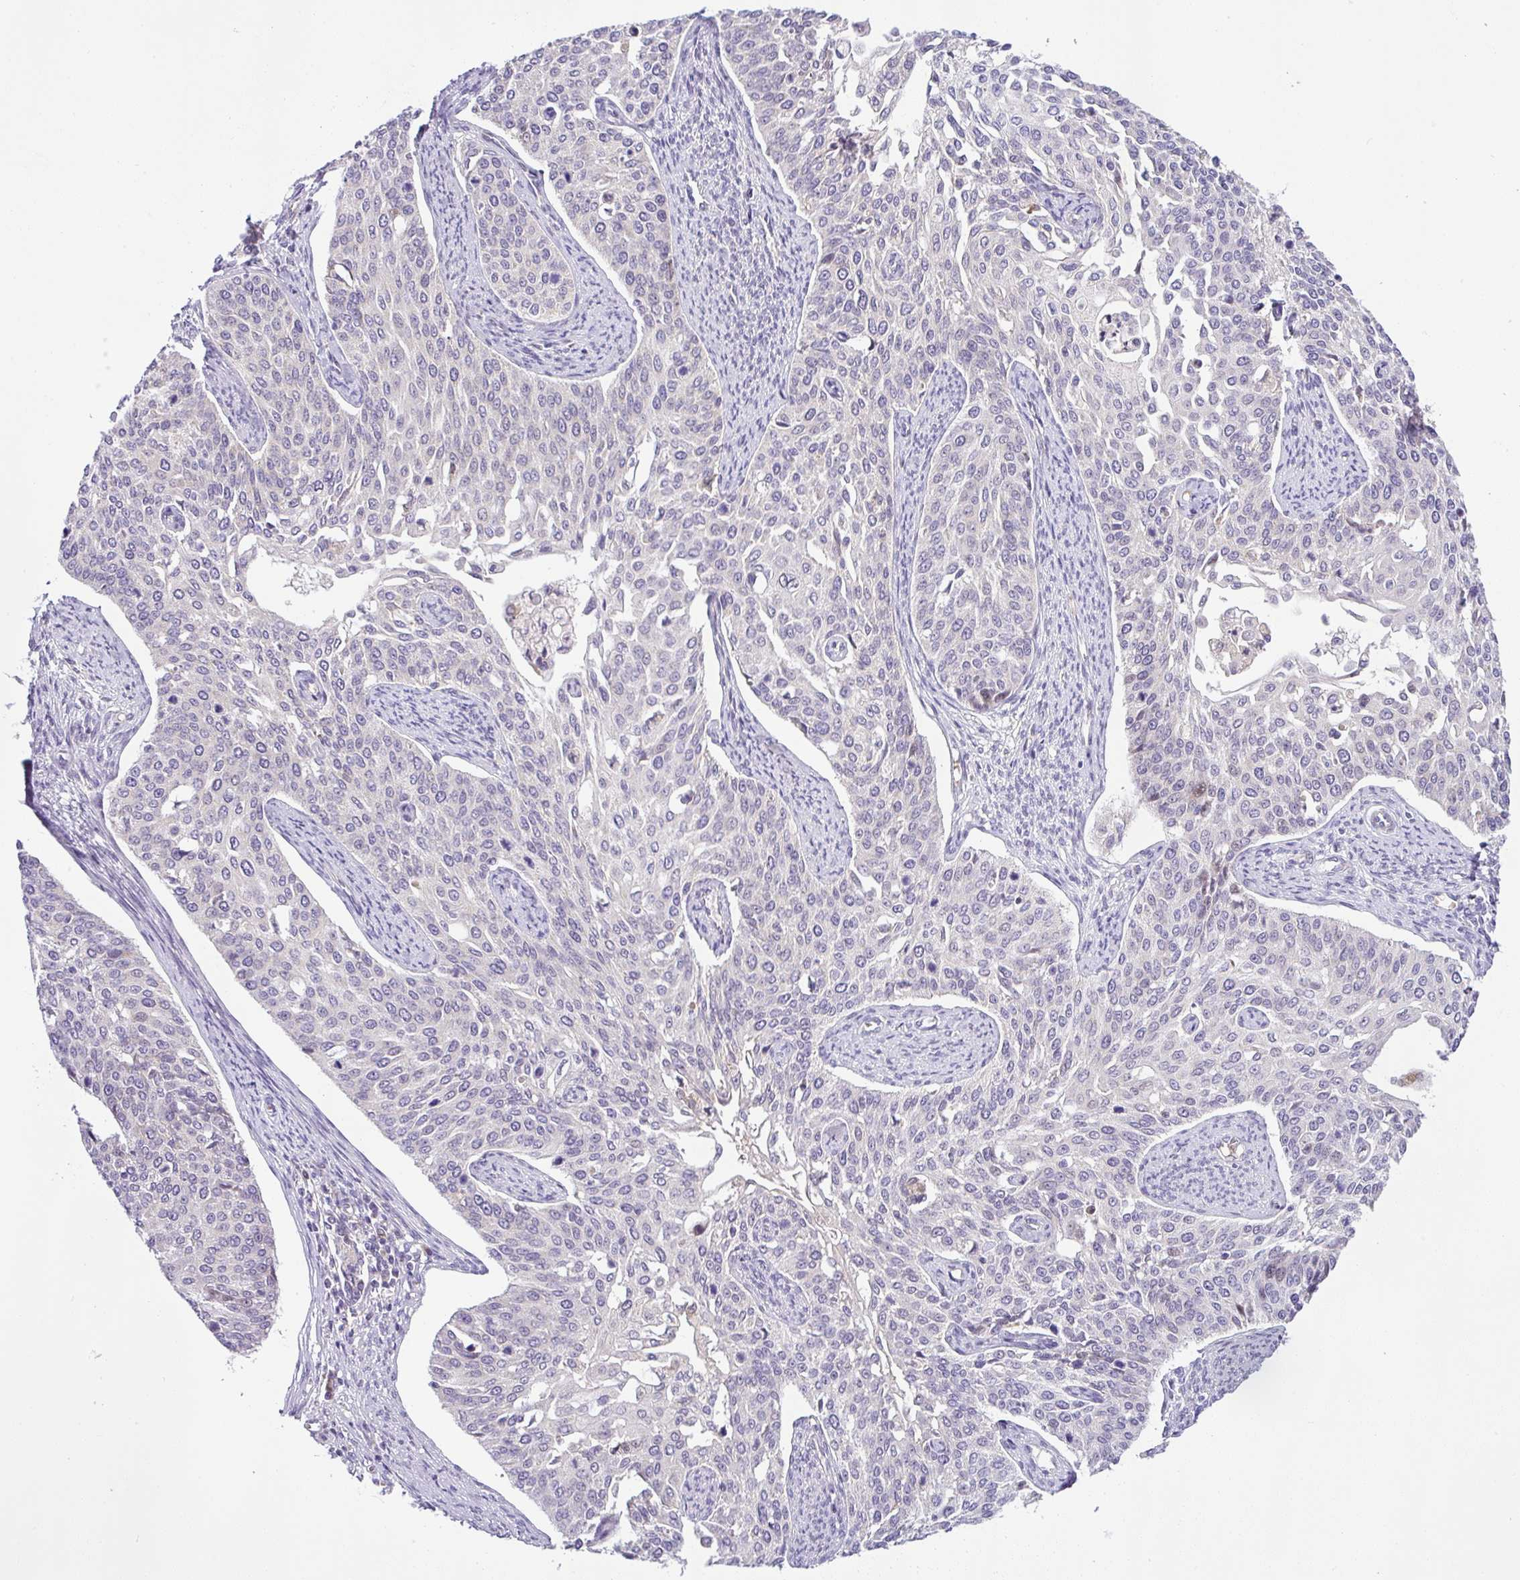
{"staining": {"intensity": "moderate", "quantity": "25%-75%", "location": "nuclear"}, "tissue": "cervical cancer", "cell_type": "Tumor cells", "image_type": "cancer", "snomed": [{"axis": "morphology", "description": "Squamous cell carcinoma, NOS"}, {"axis": "topography", "description": "Cervix"}], "caption": "Cervical cancer stained for a protein (brown) demonstrates moderate nuclear positive staining in about 25%-75% of tumor cells.", "gene": "NDUFB2", "patient": {"sex": "female", "age": 44}}